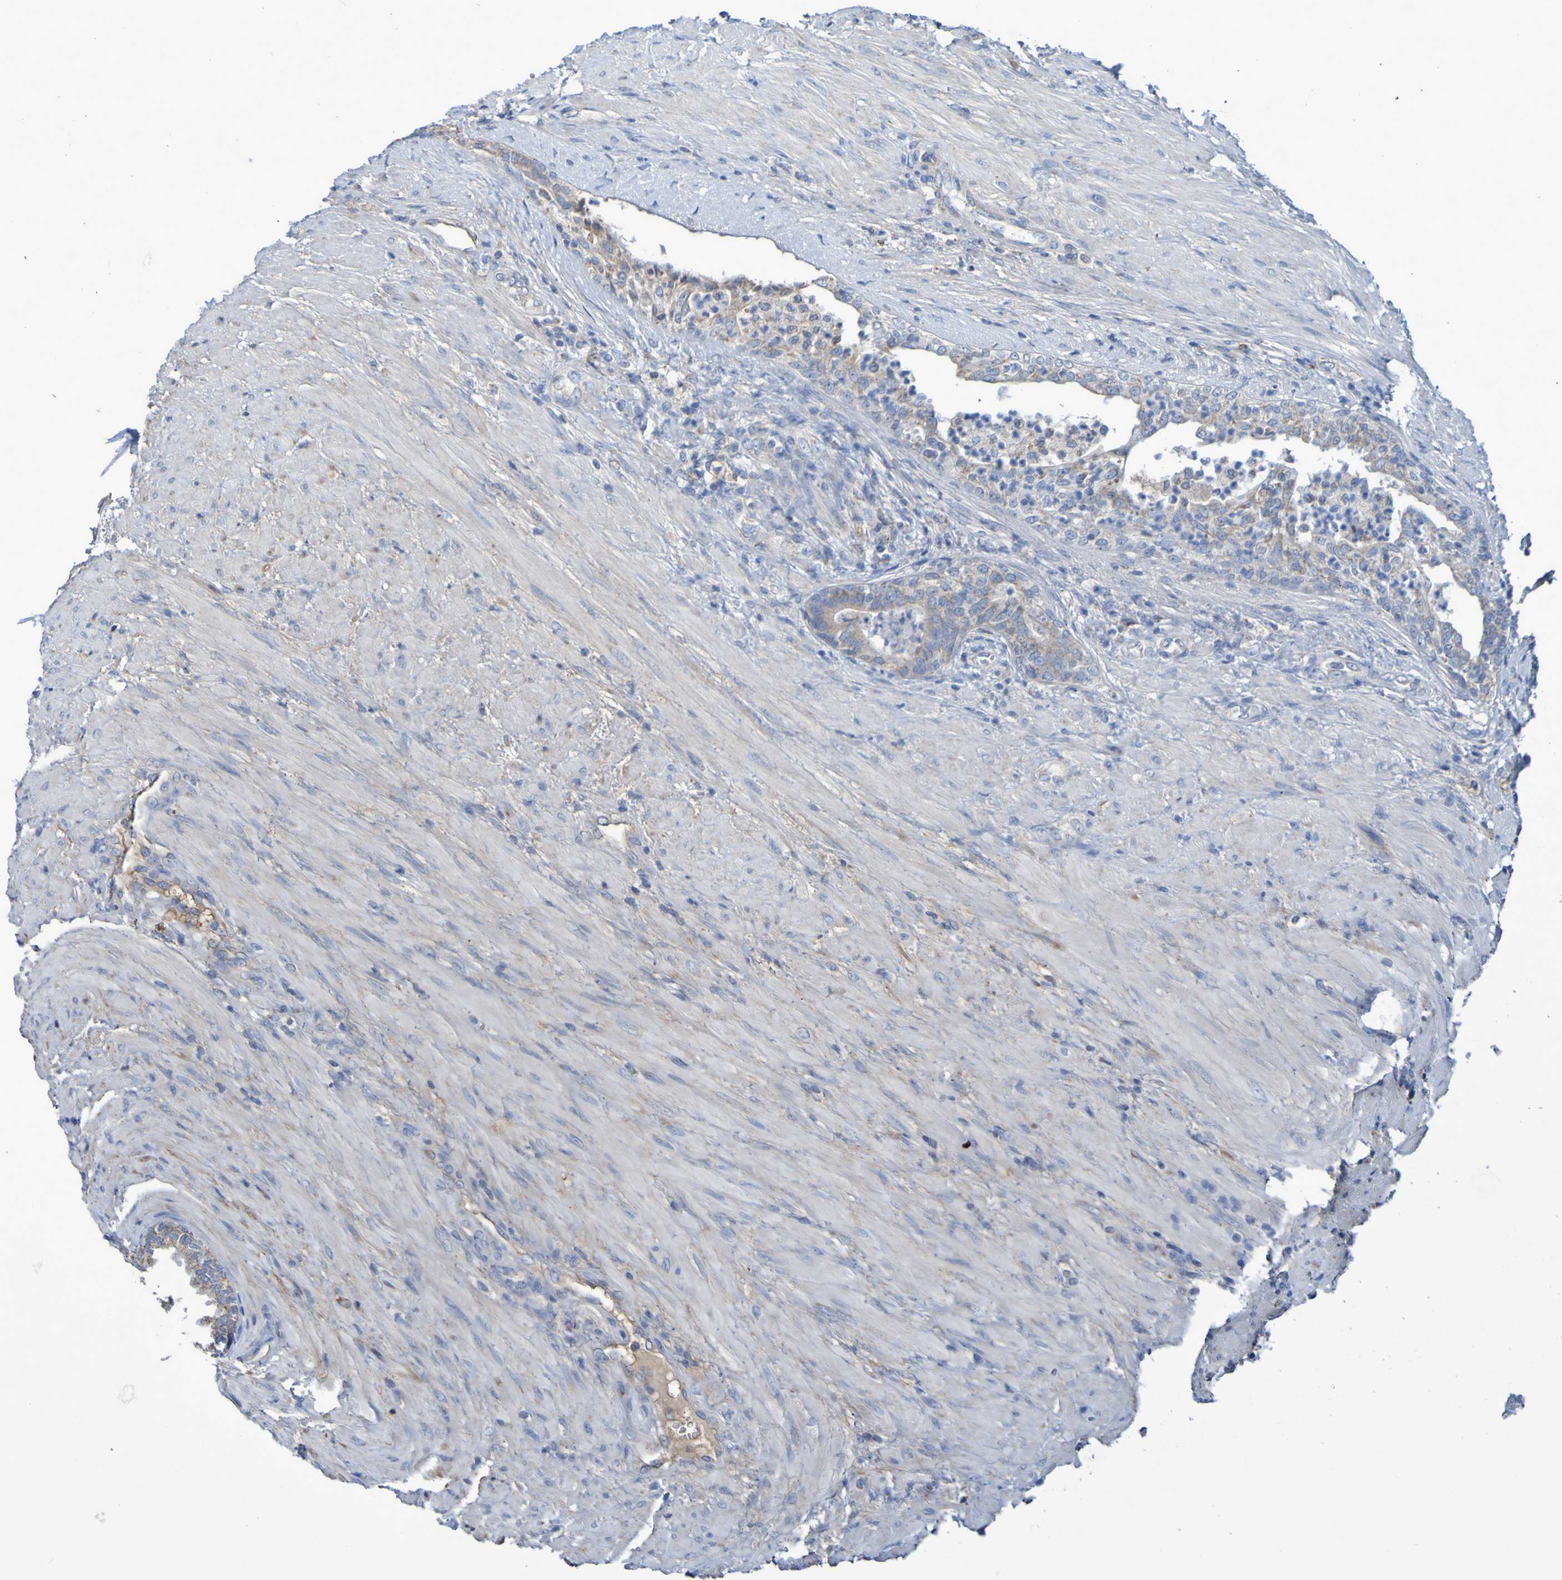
{"staining": {"intensity": "weak", "quantity": ">75%", "location": "cytoplasmic/membranous"}, "tissue": "prostate", "cell_type": "Glandular cells", "image_type": "normal", "snomed": [{"axis": "morphology", "description": "Normal tissue, NOS"}, {"axis": "topography", "description": "Prostate"}], "caption": "Brown immunohistochemical staining in normal human prostate demonstrates weak cytoplasmic/membranous staining in approximately >75% of glandular cells. The protein of interest is shown in brown color, while the nuclei are stained blue.", "gene": "CNTN2", "patient": {"sex": "male", "age": 76}}